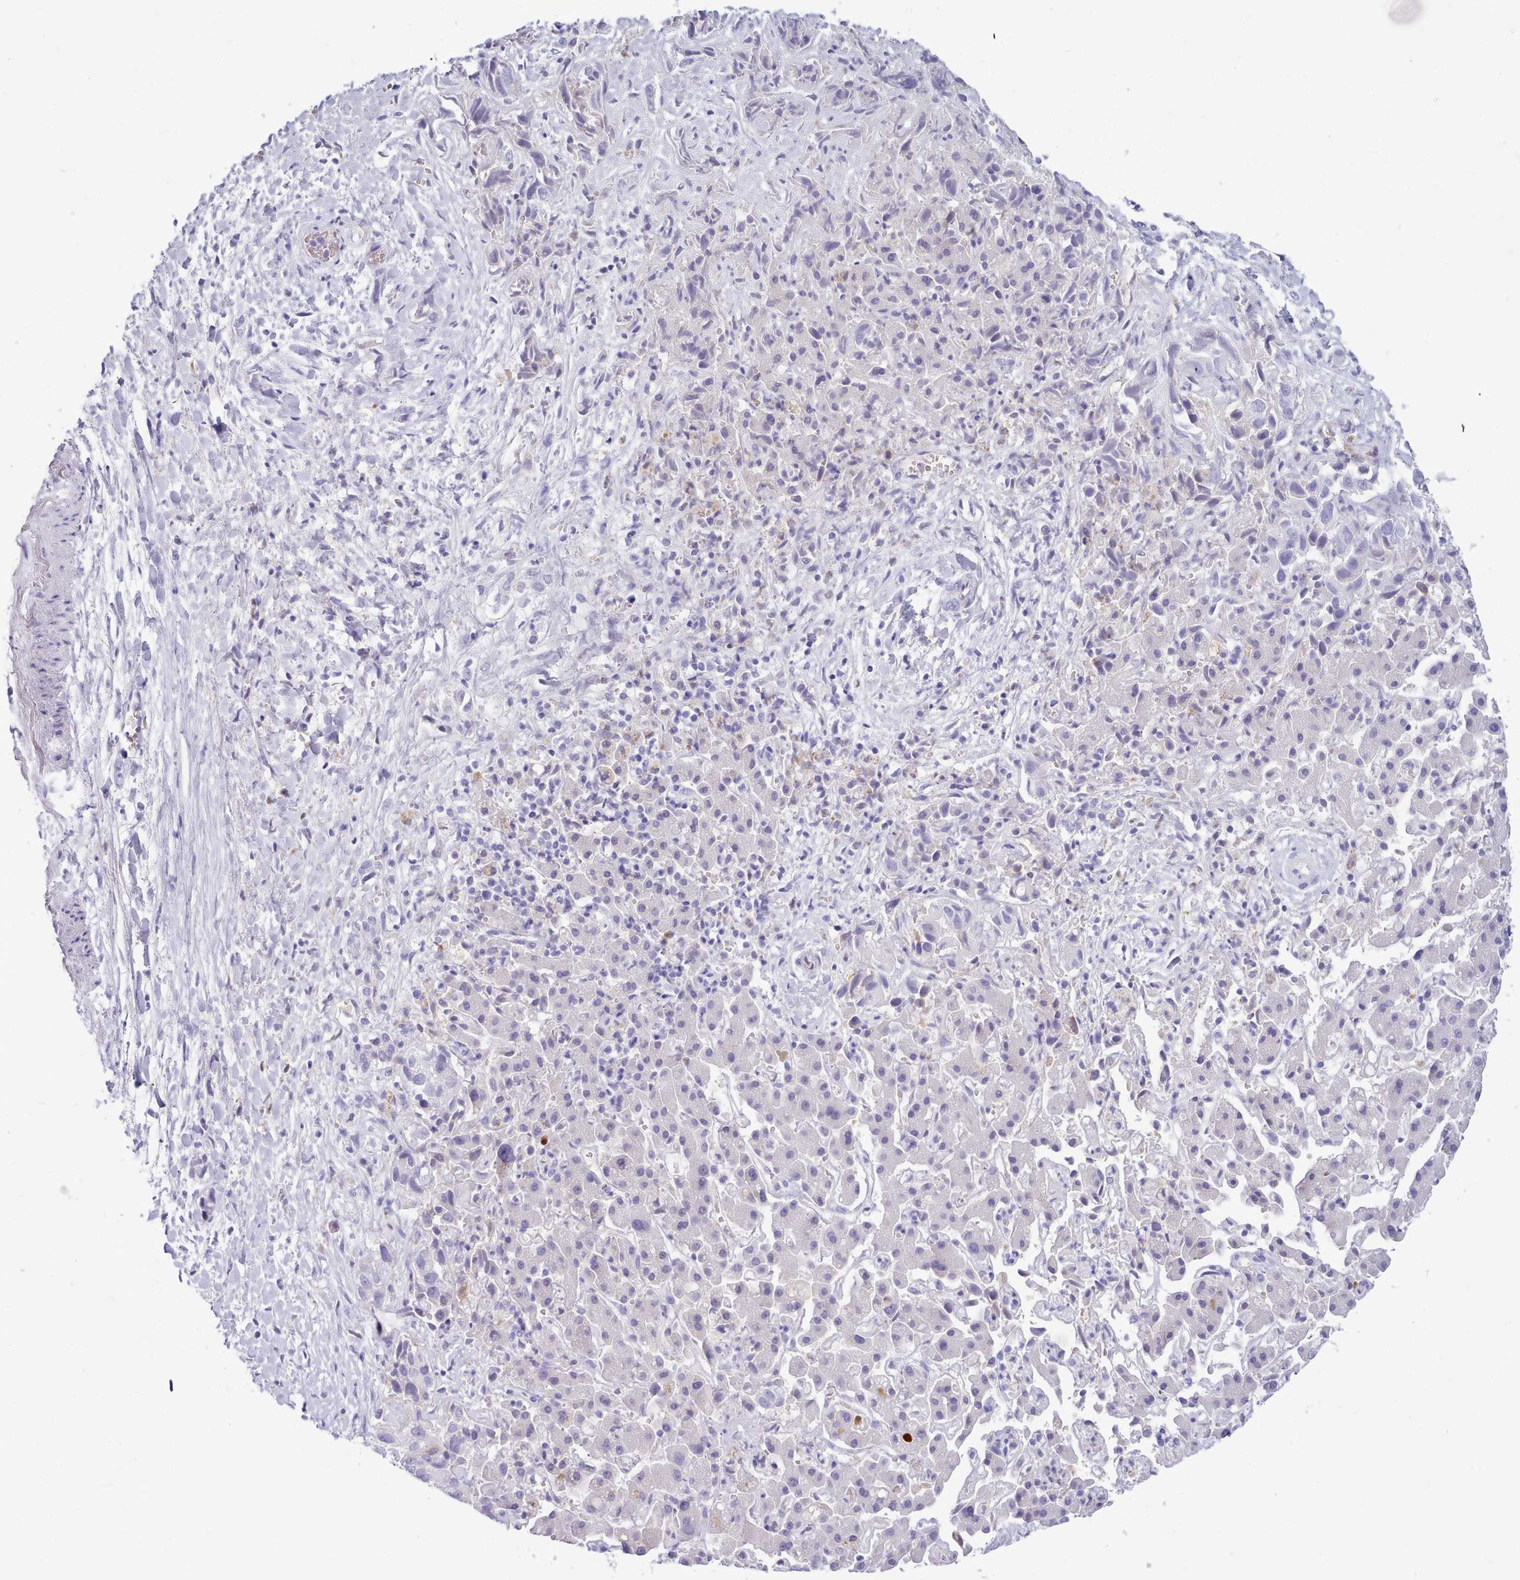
{"staining": {"intensity": "negative", "quantity": "none", "location": "none"}, "tissue": "liver cancer", "cell_type": "Tumor cells", "image_type": "cancer", "snomed": [{"axis": "morphology", "description": "Cholangiocarcinoma"}, {"axis": "topography", "description": "Liver"}], "caption": "Immunohistochemistry of human liver cancer displays no positivity in tumor cells. (Immunohistochemistry, brightfield microscopy, high magnification).", "gene": "NKX1-2", "patient": {"sex": "female", "age": 52}}